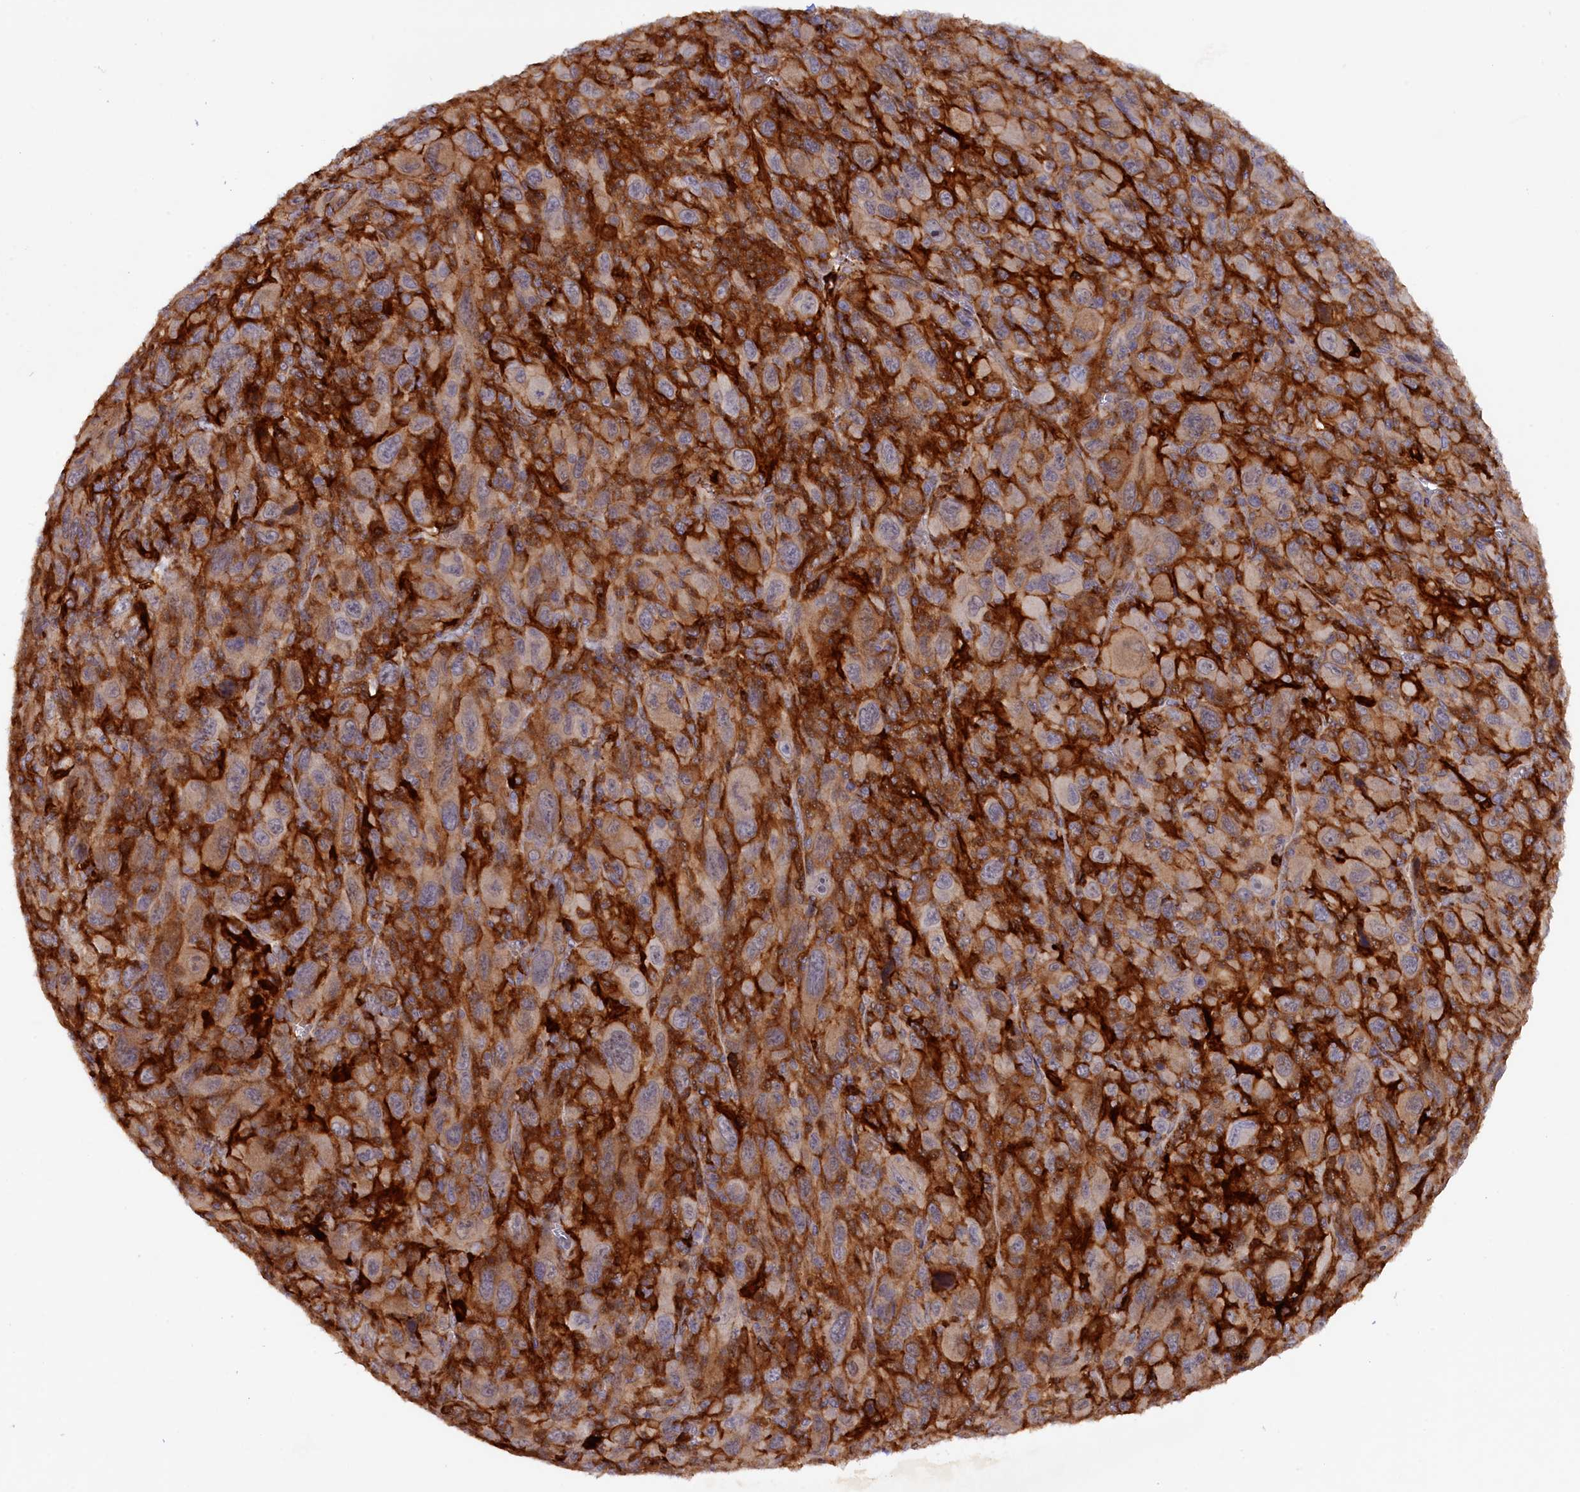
{"staining": {"intensity": "negative", "quantity": "none", "location": "none"}, "tissue": "melanoma", "cell_type": "Tumor cells", "image_type": "cancer", "snomed": [{"axis": "morphology", "description": "Malignant melanoma, Metastatic site"}, {"axis": "topography", "description": "Skin"}], "caption": "Image shows no protein expression in tumor cells of malignant melanoma (metastatic site) tissue.", "gene": "FERMT1", "patient": {"sex": "female", "age": 56}}